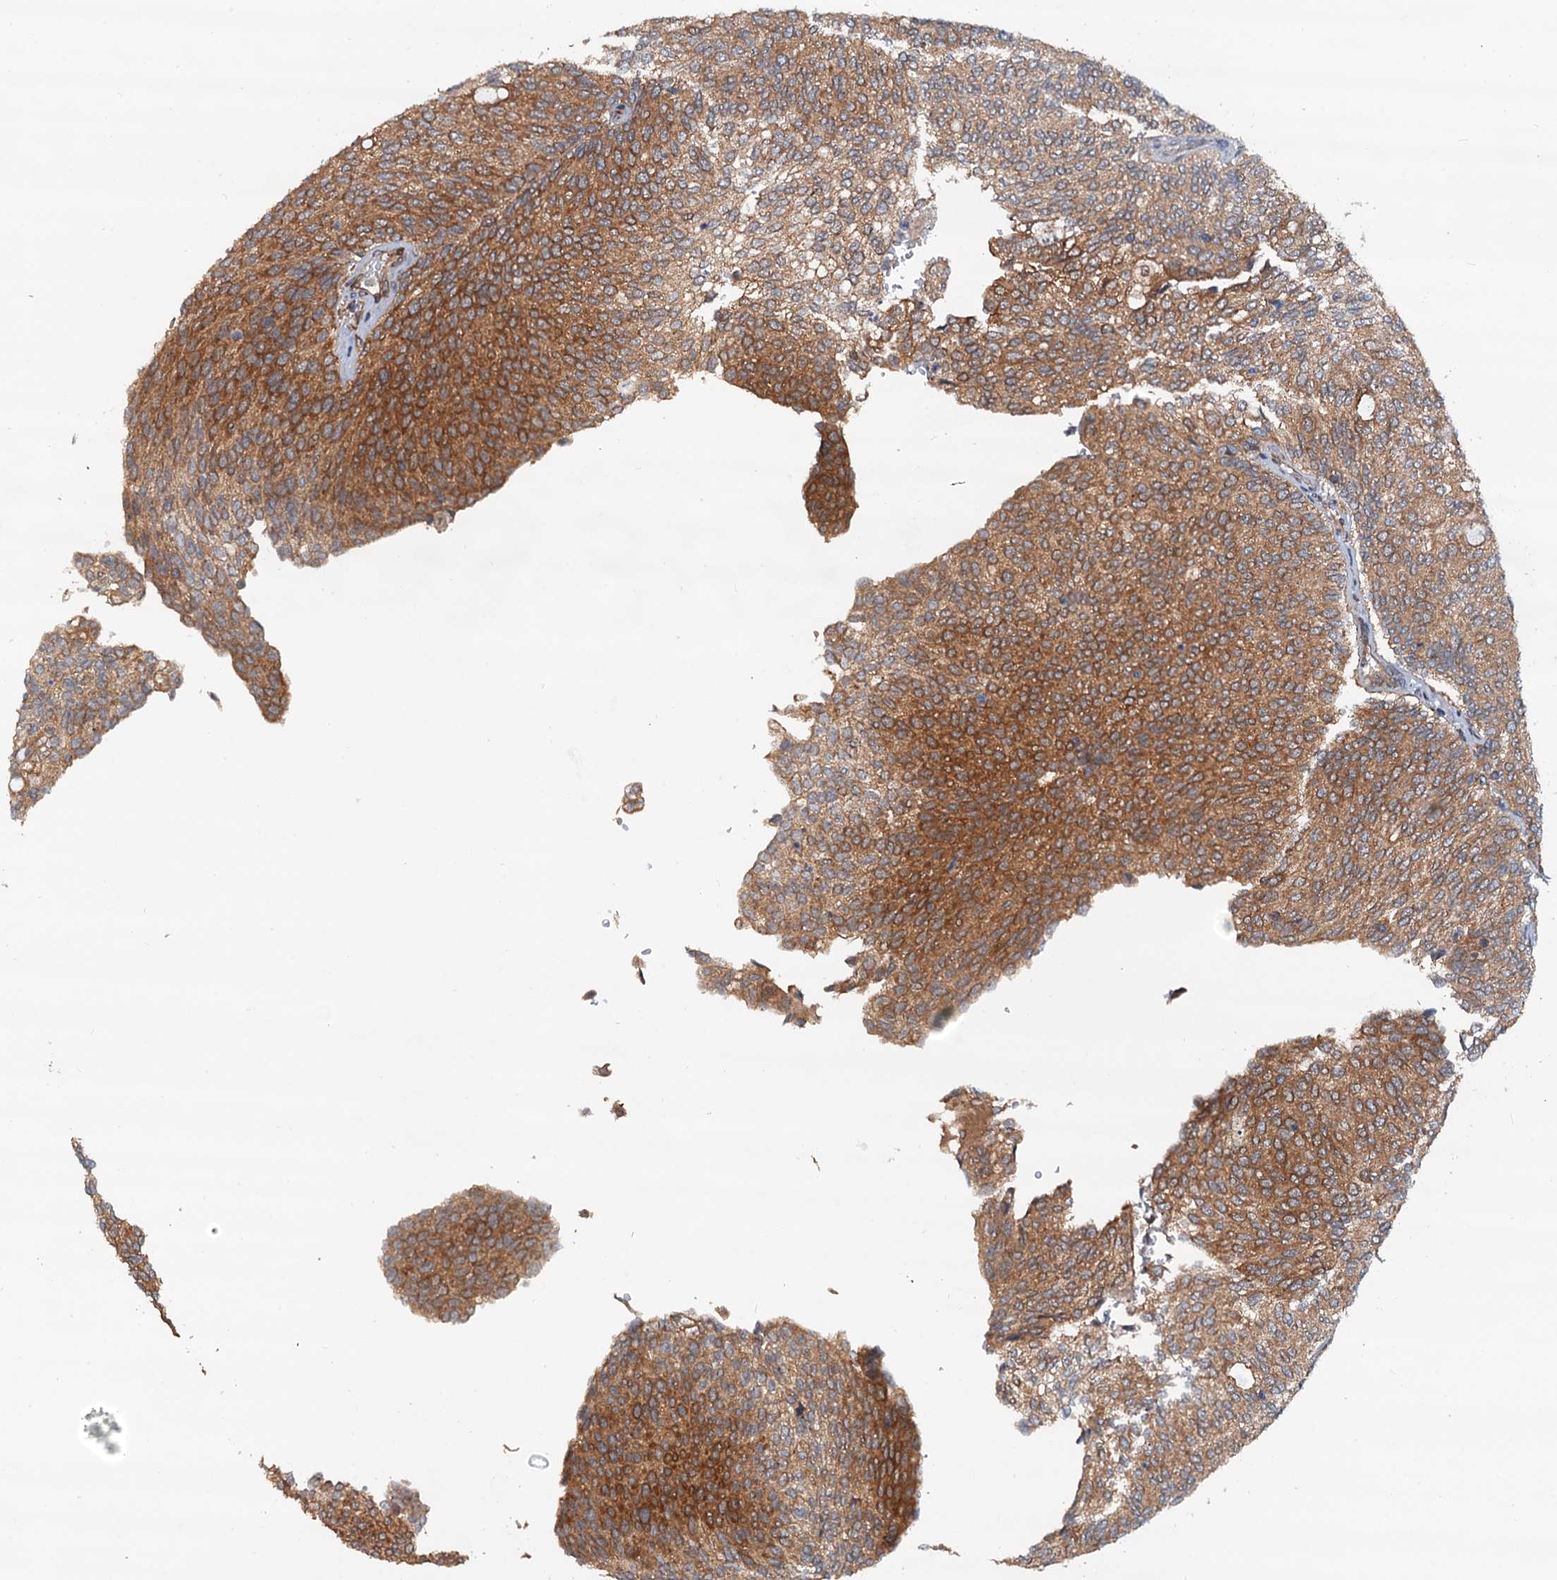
{"staining": {"intensity": "moderate", "quantity": "25%-75%", "location": "cytoplasmic/membranous"}, "tissue": "urothelial cancer", "cell_type": "Tumor cells", "image_type": "cancer", "snomed": [{"axis": "morphology", "description": "Urothelial carcinoma, Low grade"}, {"axis": "topography", "description": "Urinary bladder"}], "caption": "The image displays a brown stain indicating the presence of a protein in the cytoplasmic/membranous of tumor cells in urothelial carcinoma (low-grade).", "gene": "AAGAB", "patient": {"sex": "female", "age": 79}}